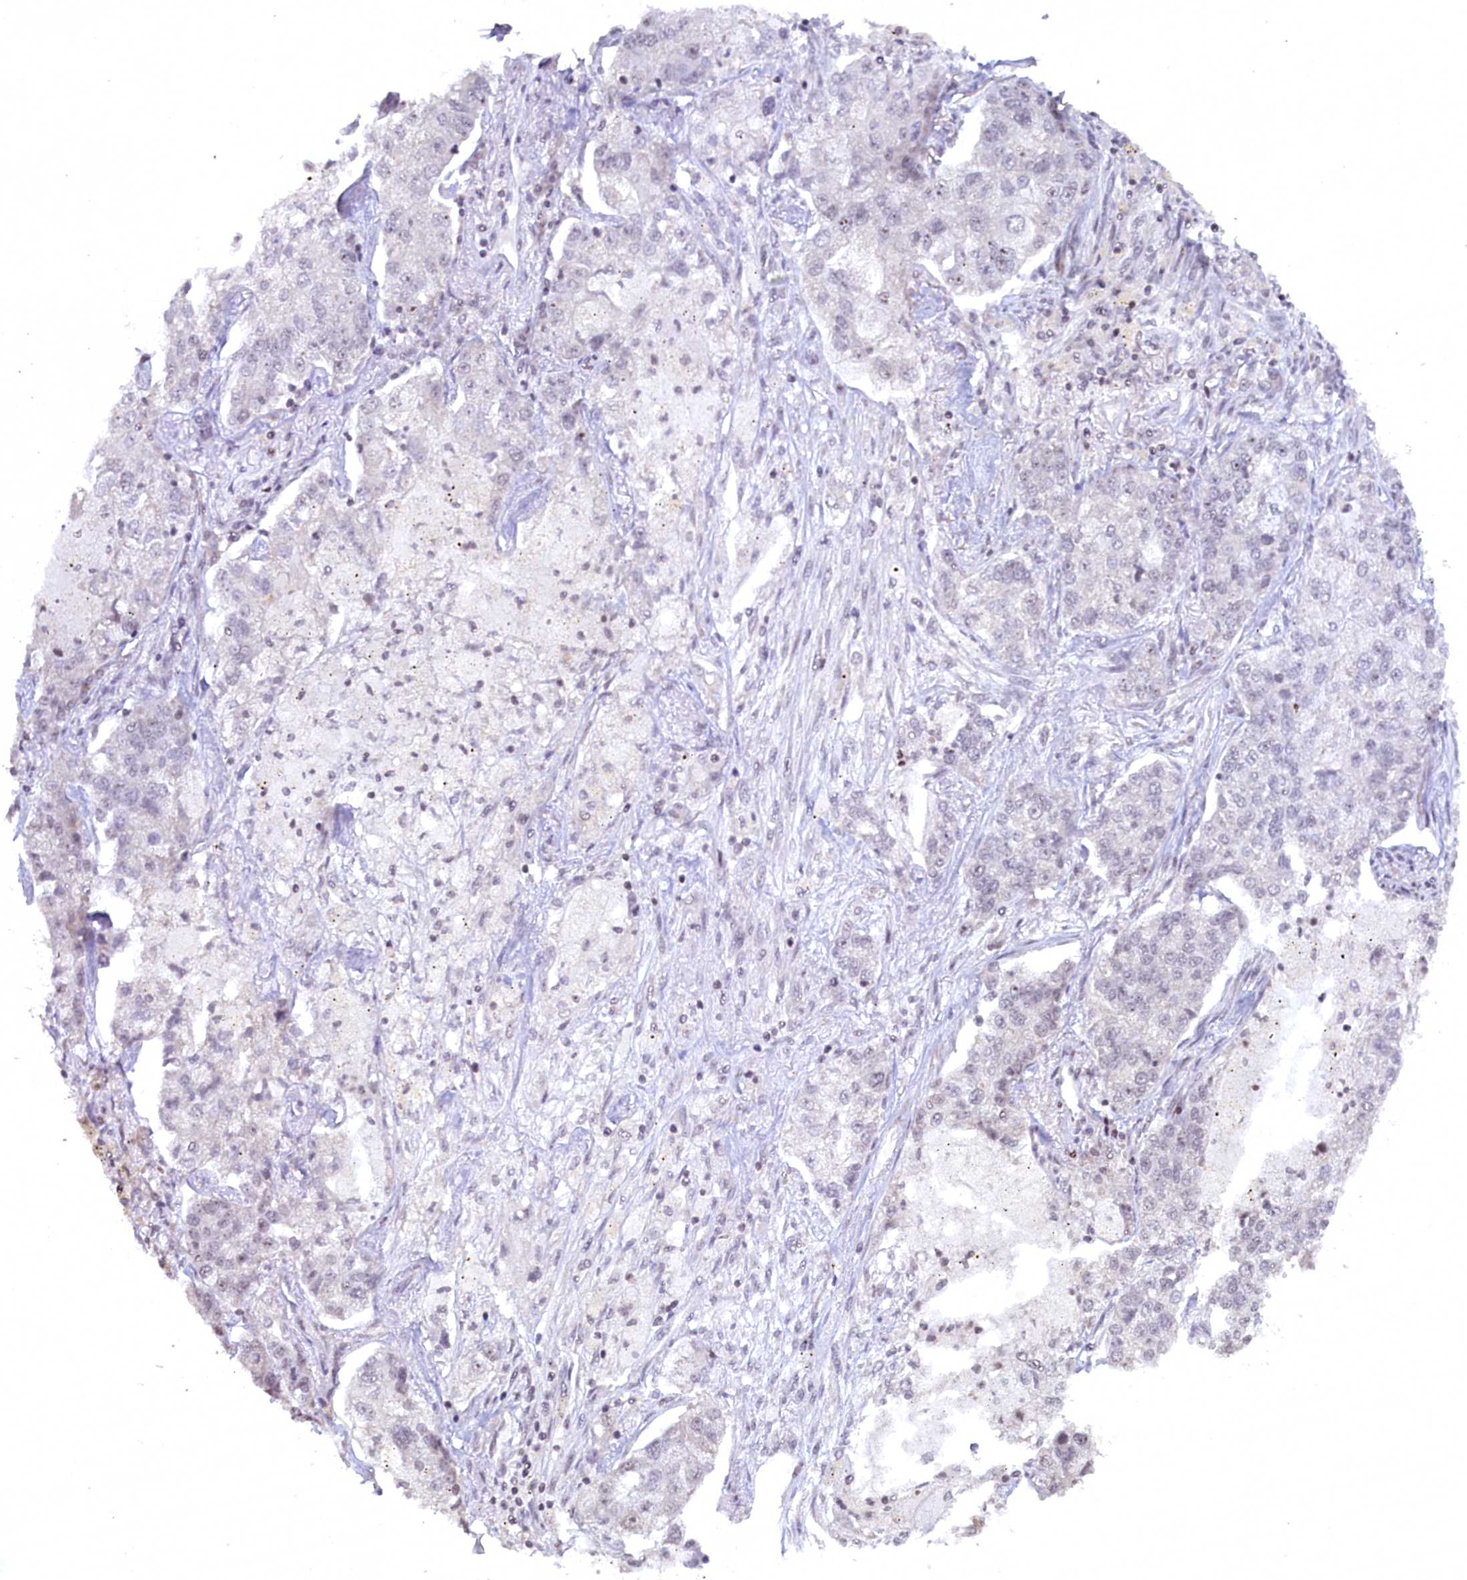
{"staining": {"intensity": "negative", "quantity": "none", "location": "none"}, "tissue": "lung cancer", "cell_type": "Tumor cells", "image_type": "cancer", "snomed": [{"axis": "morphology", "description": "Adenocarcinoma, NOS"}, {"axis": "topography", "description": "Lung"}], "caption": "Image shows no significant protein staining in tumor cells of lung cancer (adenocarcinoma).", "gene": "FYB1", "patient": {"sex": "male", "age": 49}}